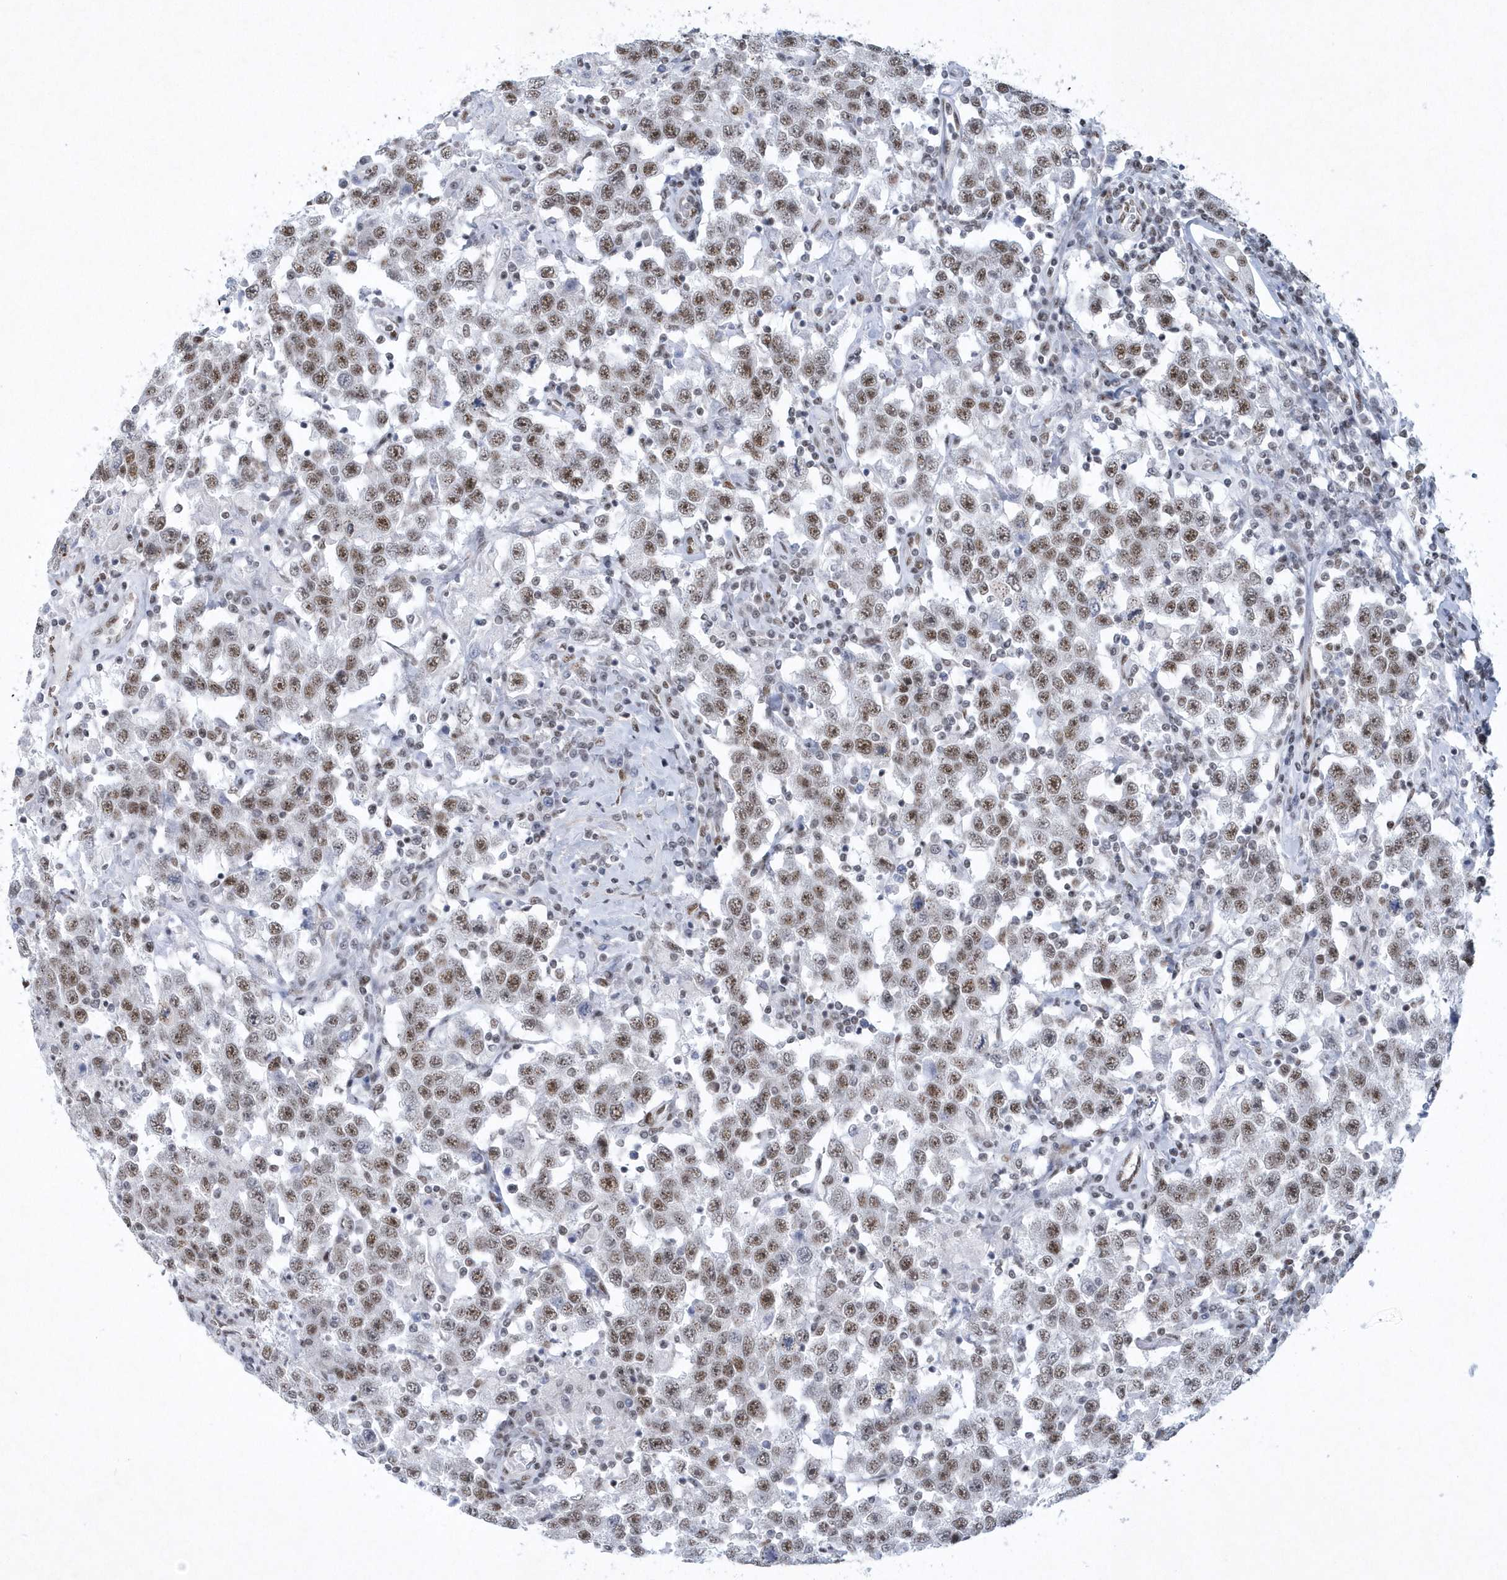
{"staining": {"intensity": "moderate", "quantity": ">75%", "location": "nuclear"}, "tissue": "testis cancer", "cell_type": "Tumor cells", "image_type": "cancer", "snomed": [{"axis": "morphology", "description": "Seminoma, NOS"}, {"axis": "topography", "description": "Testis"}], "caption": "A histopathology image of human seminoma (testis) stained for a protein reveals moderate nuclear brown staining in tumor cells. (Stains: DAB in brown, nuclei in blue, Microscopy: brightfield microscopy at high magnification).", "gene": "DCLRE1A", "patient": {"sex": "male", "age": 41}}